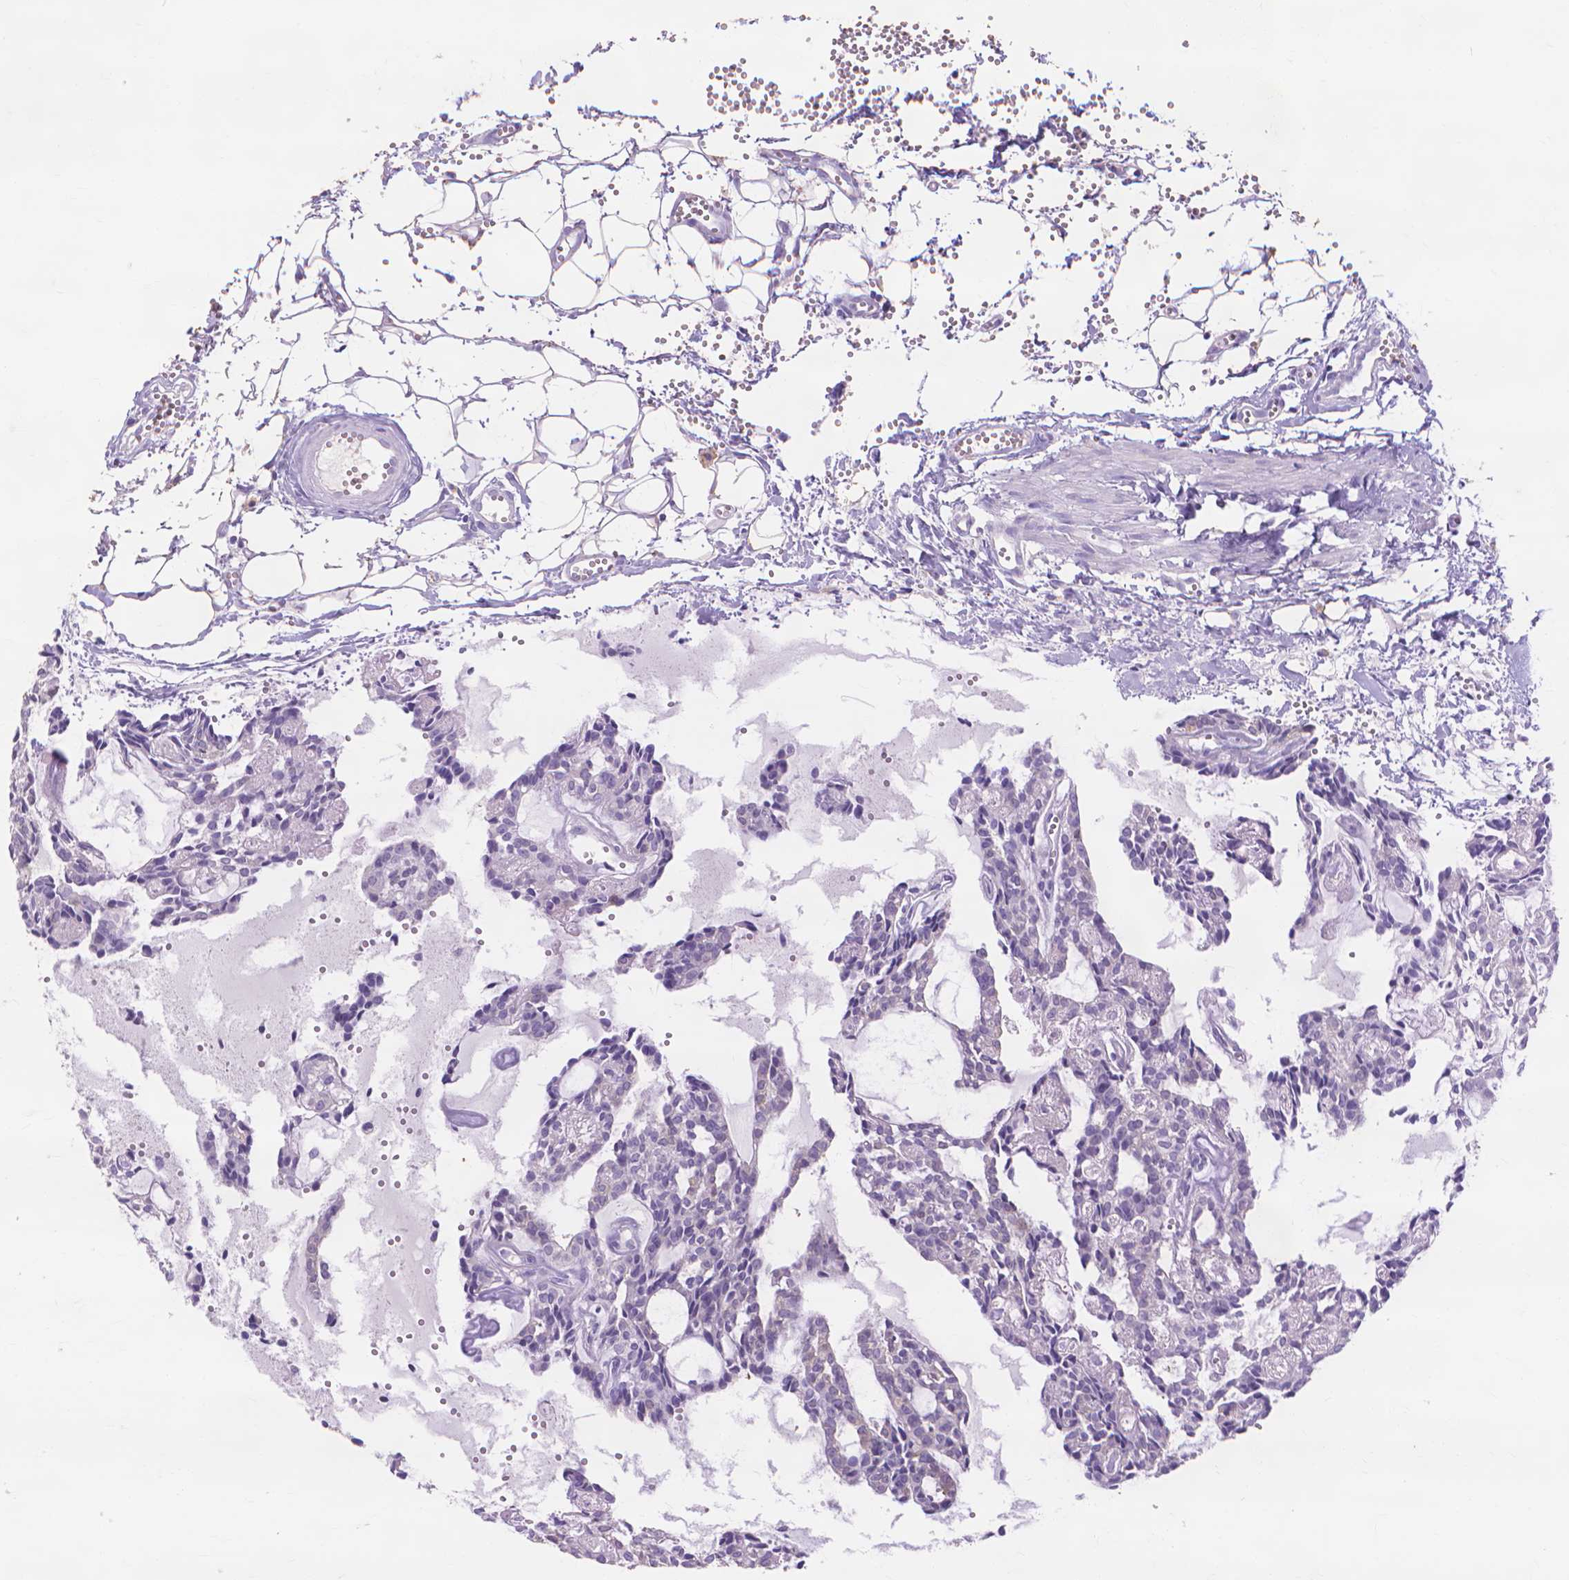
{"staining": {"intensity": "negative", "quantity": "none", "location": "none"}, "tissue": "head and neck cancer", "cell_type": "Tumor cells", "image_type": "cancer", "snomed": [{"axis": "morphology", "description": "Adenocarcinoma, NOS"}, {"axis": "topography", "description": "Head-Neck"}], "caption": "High power microscopy micrograph of an immunohistochemistry photomicrograph of head and neck cancer, revealing no significant positivity in tumor cells.", "gene": "MMP11", "patient": {"sex": "female", "age": 62}}